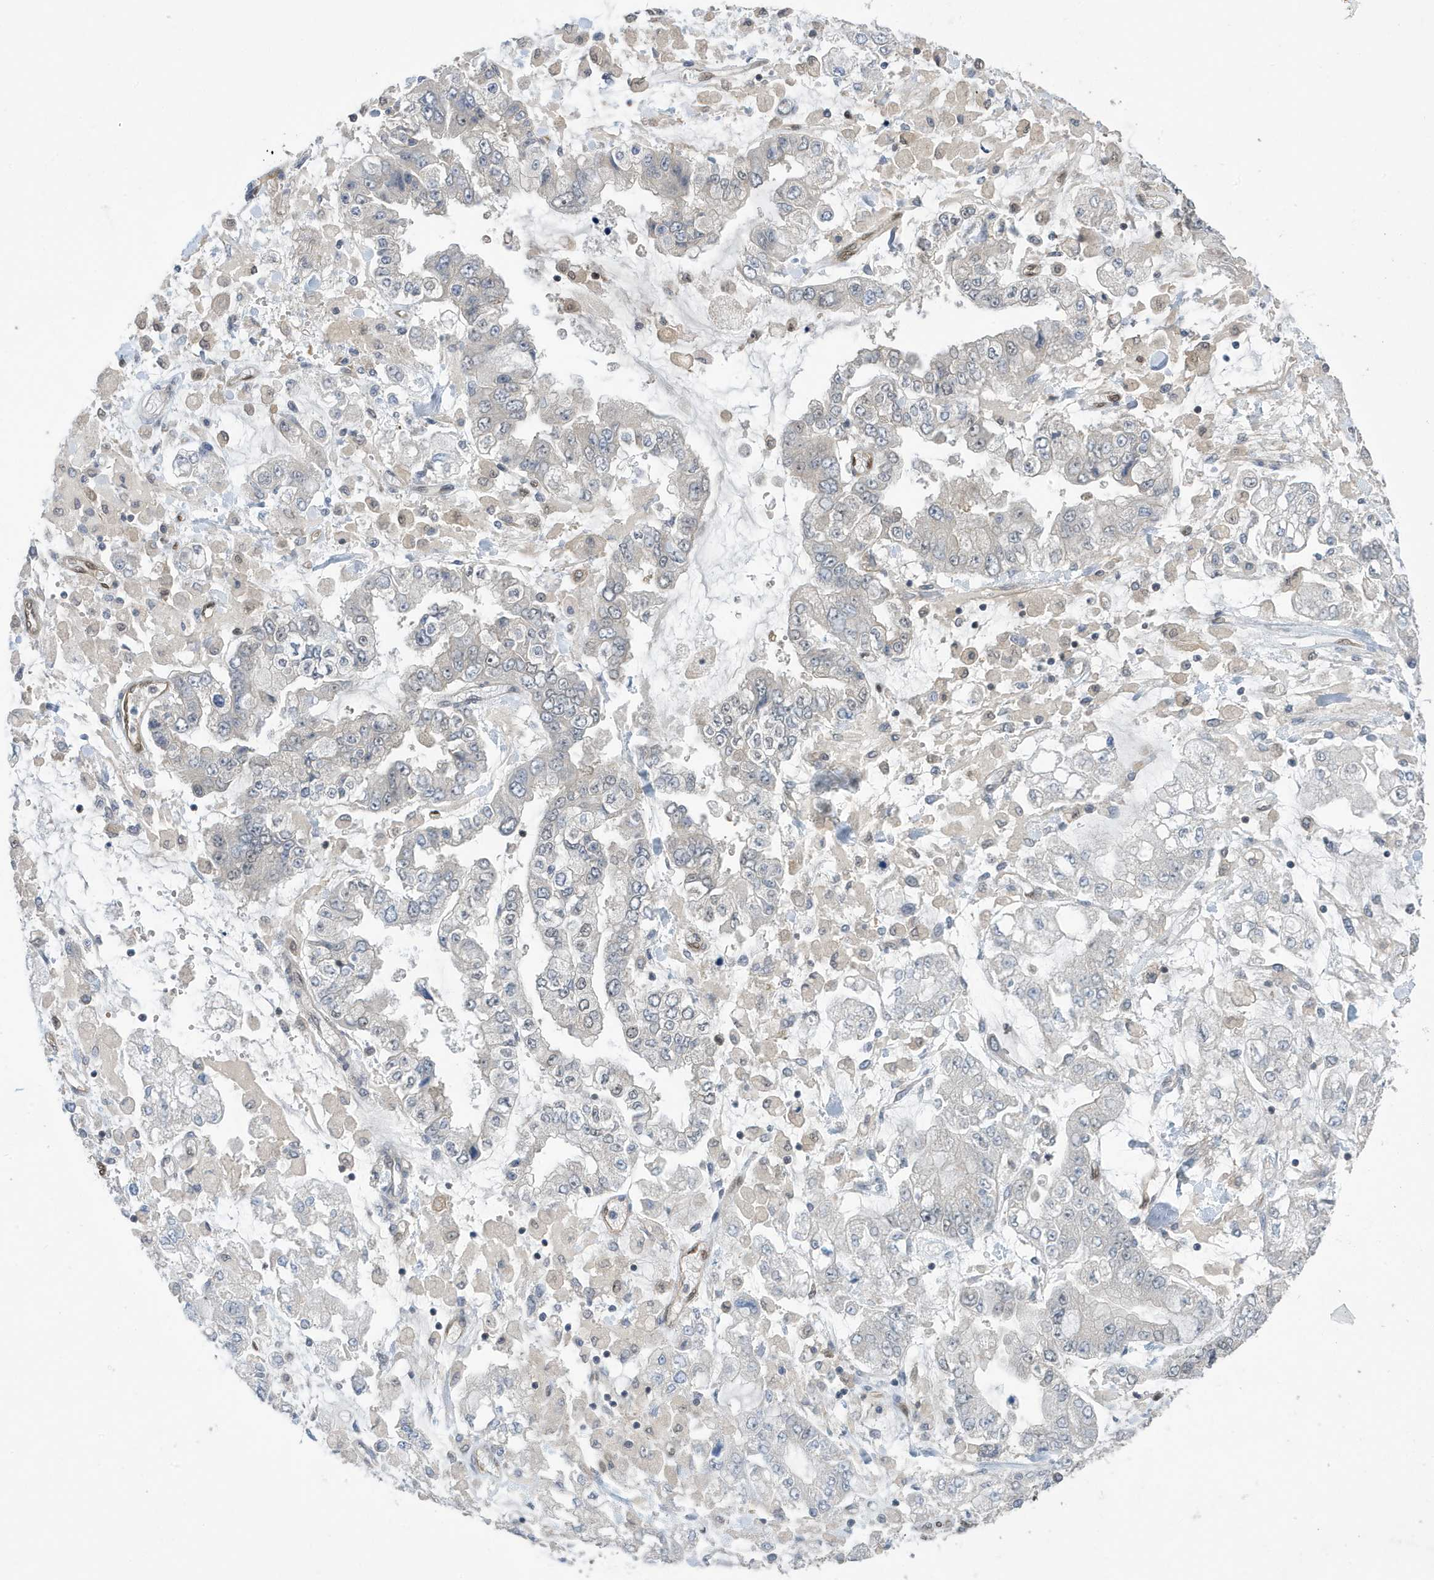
{"staining": {"intensity": "negative", "quantity": "none", "location": "none"}, "tissue": "stomach cancer", "cell_type": "Tumor cells", "image_type": "cancer", "snomed": [{"axis": "morphology", "description": "Normal tissue, NOS"}, {"axis": "morphology", "description": "Adenocarcinoma, NOS"}, {"axis": "topography", "description": "Stomach, upper"}, {"axis": "topography", "description": "Stomach"}], "caption": "DAB (3,3'-diaminobenzidine) immunohistochemical staining of stomach adenocarcinoma reveals no significant staining in tumor cells.", "gene": "NCOA7", "patient": {"sex": "male", "age": 76}}